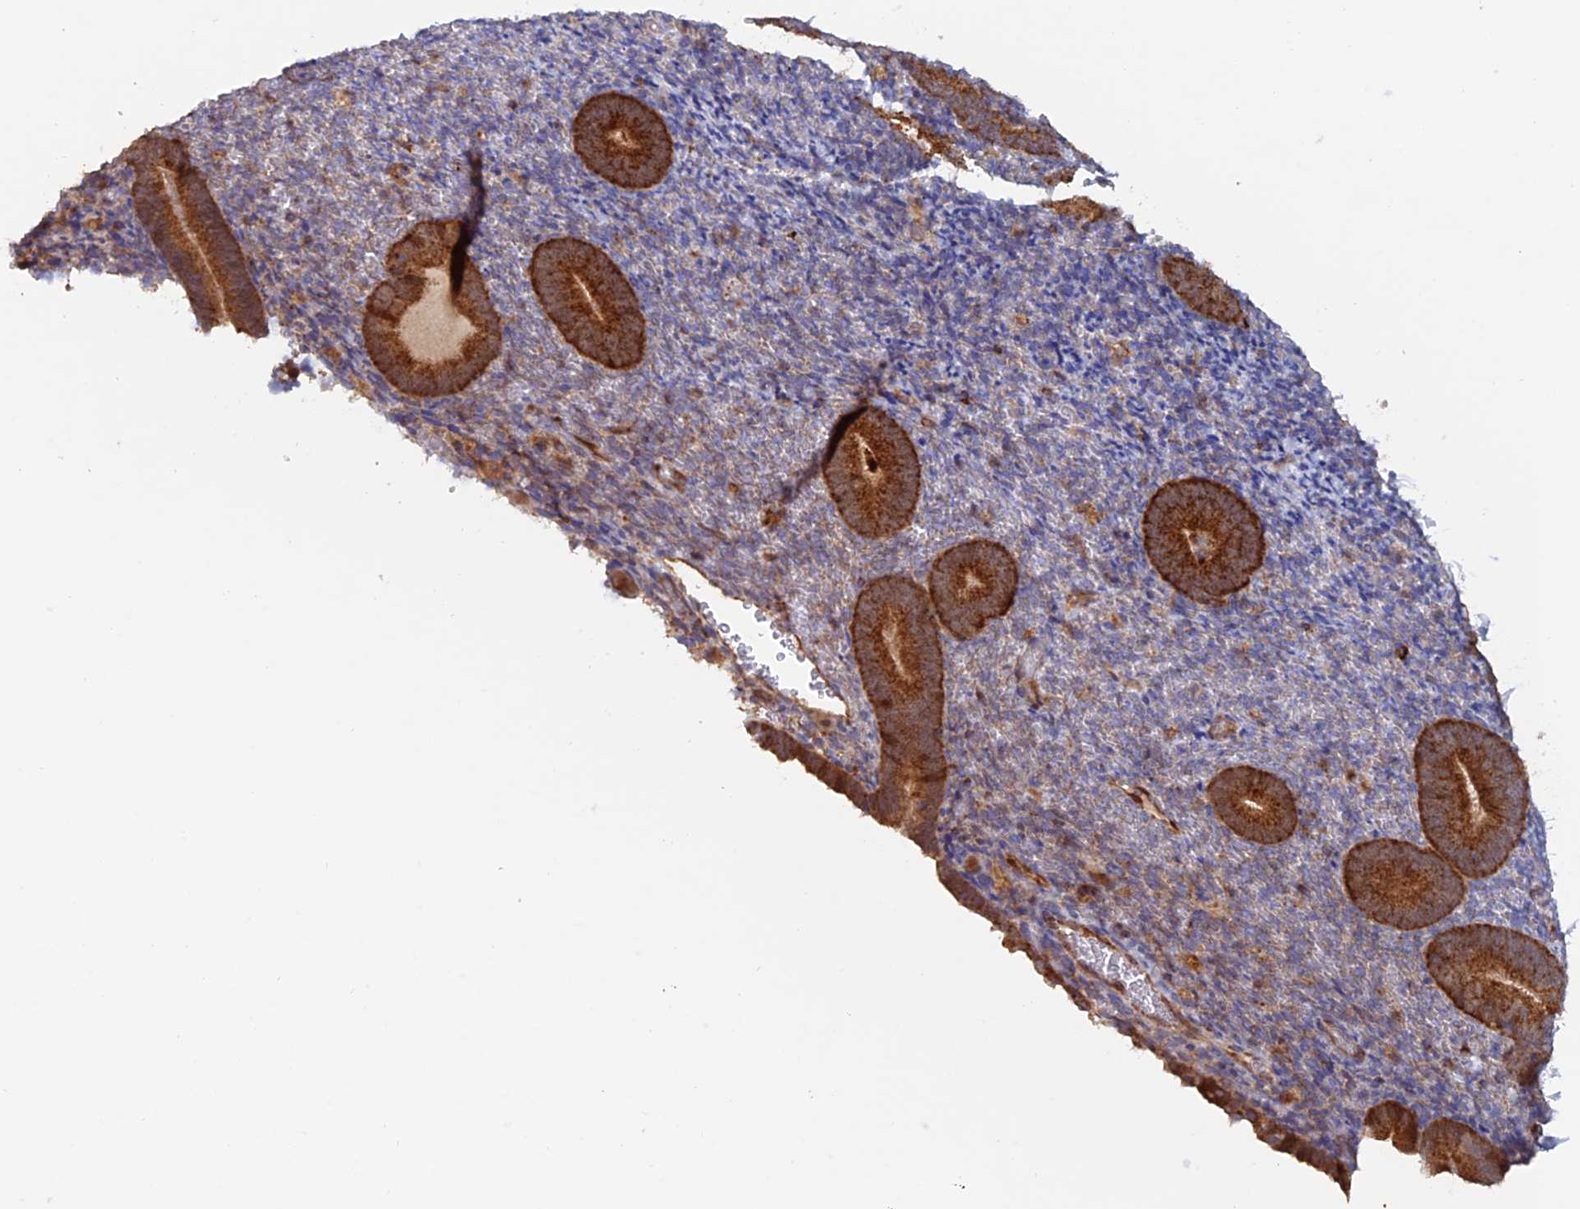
{"staining": {"intensity": "moderate", "quantity": "25%-75%", "location": "cytoplasmic/membranous"}, "tissue": "endometrium", "cell_type": "Cells in endometrial stroma", "image_type": "normal", "snomed": [{"axis": "morphology", "description": "Normal tissue, NOS"}, {"axis": "topography", "description": "Endometrium"}], "caption": "Immunohistochemistry (IHC) (DAB) staining of benign endometrium reveals moderate cytoplasmic/membranous protein staining in approximately 25%-75% of cells in endometrial stroma. (Brightfield microscopy of DAB IHC at high magnification).", "gene": "DTYMK", "patient": {"sex": "female", "age": 51}}